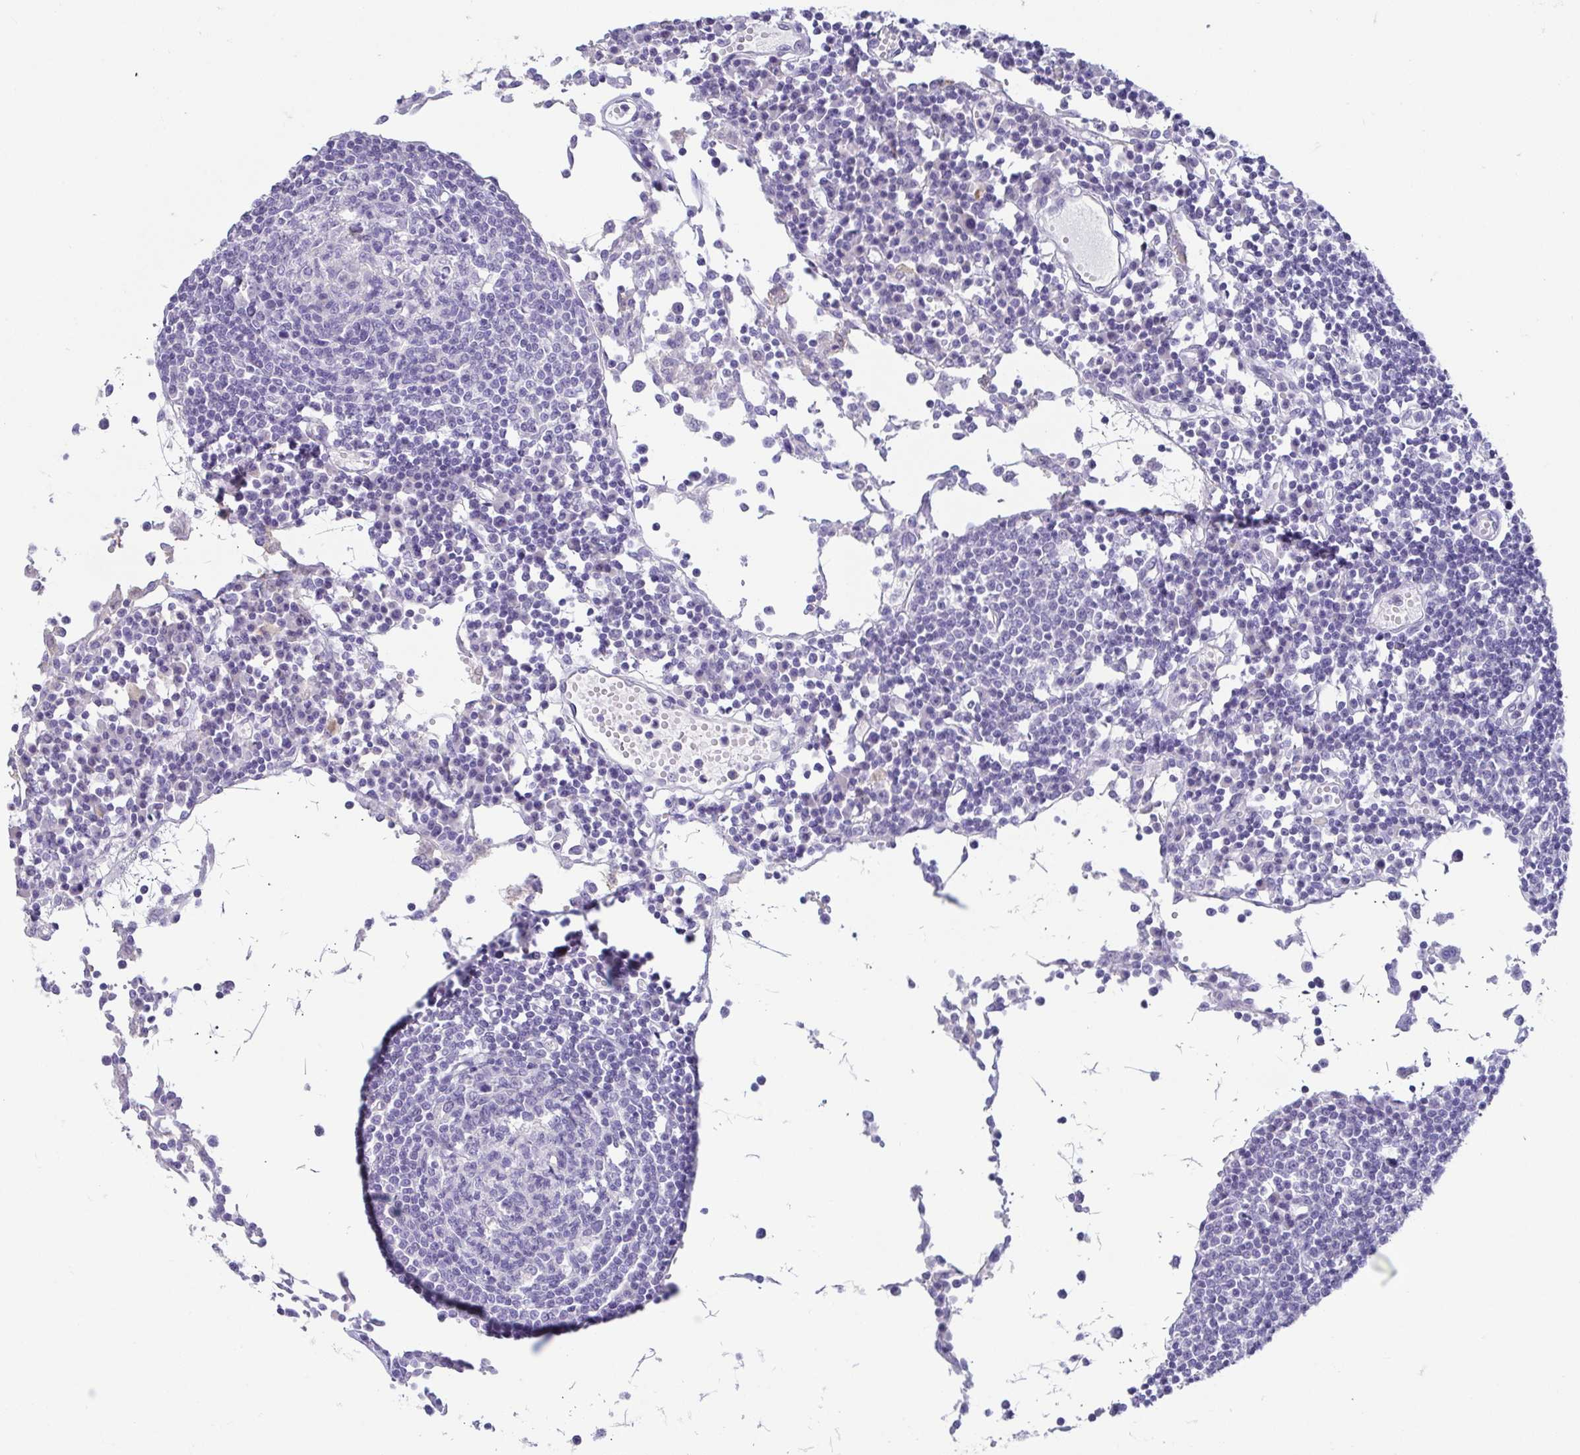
{"staining": {"intensity": "negative", "quantity": "none", "location": "none"}, "tissue": "lymph node", "cell_type": "Germinal center cells", "image_type": "normal", "snomed": [{"axis": "morphology", "description": "Normal tissue, NOS"}, {"axis": "topography", "description": "Lymph node"}], "caption": "This is a photomicrograph of immunohistochemistry staining of normal lymph node, which shows no expression in germinal center cells. Brightfield microscopy of immunohistochemistry (IHC) stained with DAB (3,3'-diaminobenzidine) (brown) and hematoxylin (blue), captured at high magnification.", "gene": "FABP3", "patient": {"sex": "female", "age": 78}}